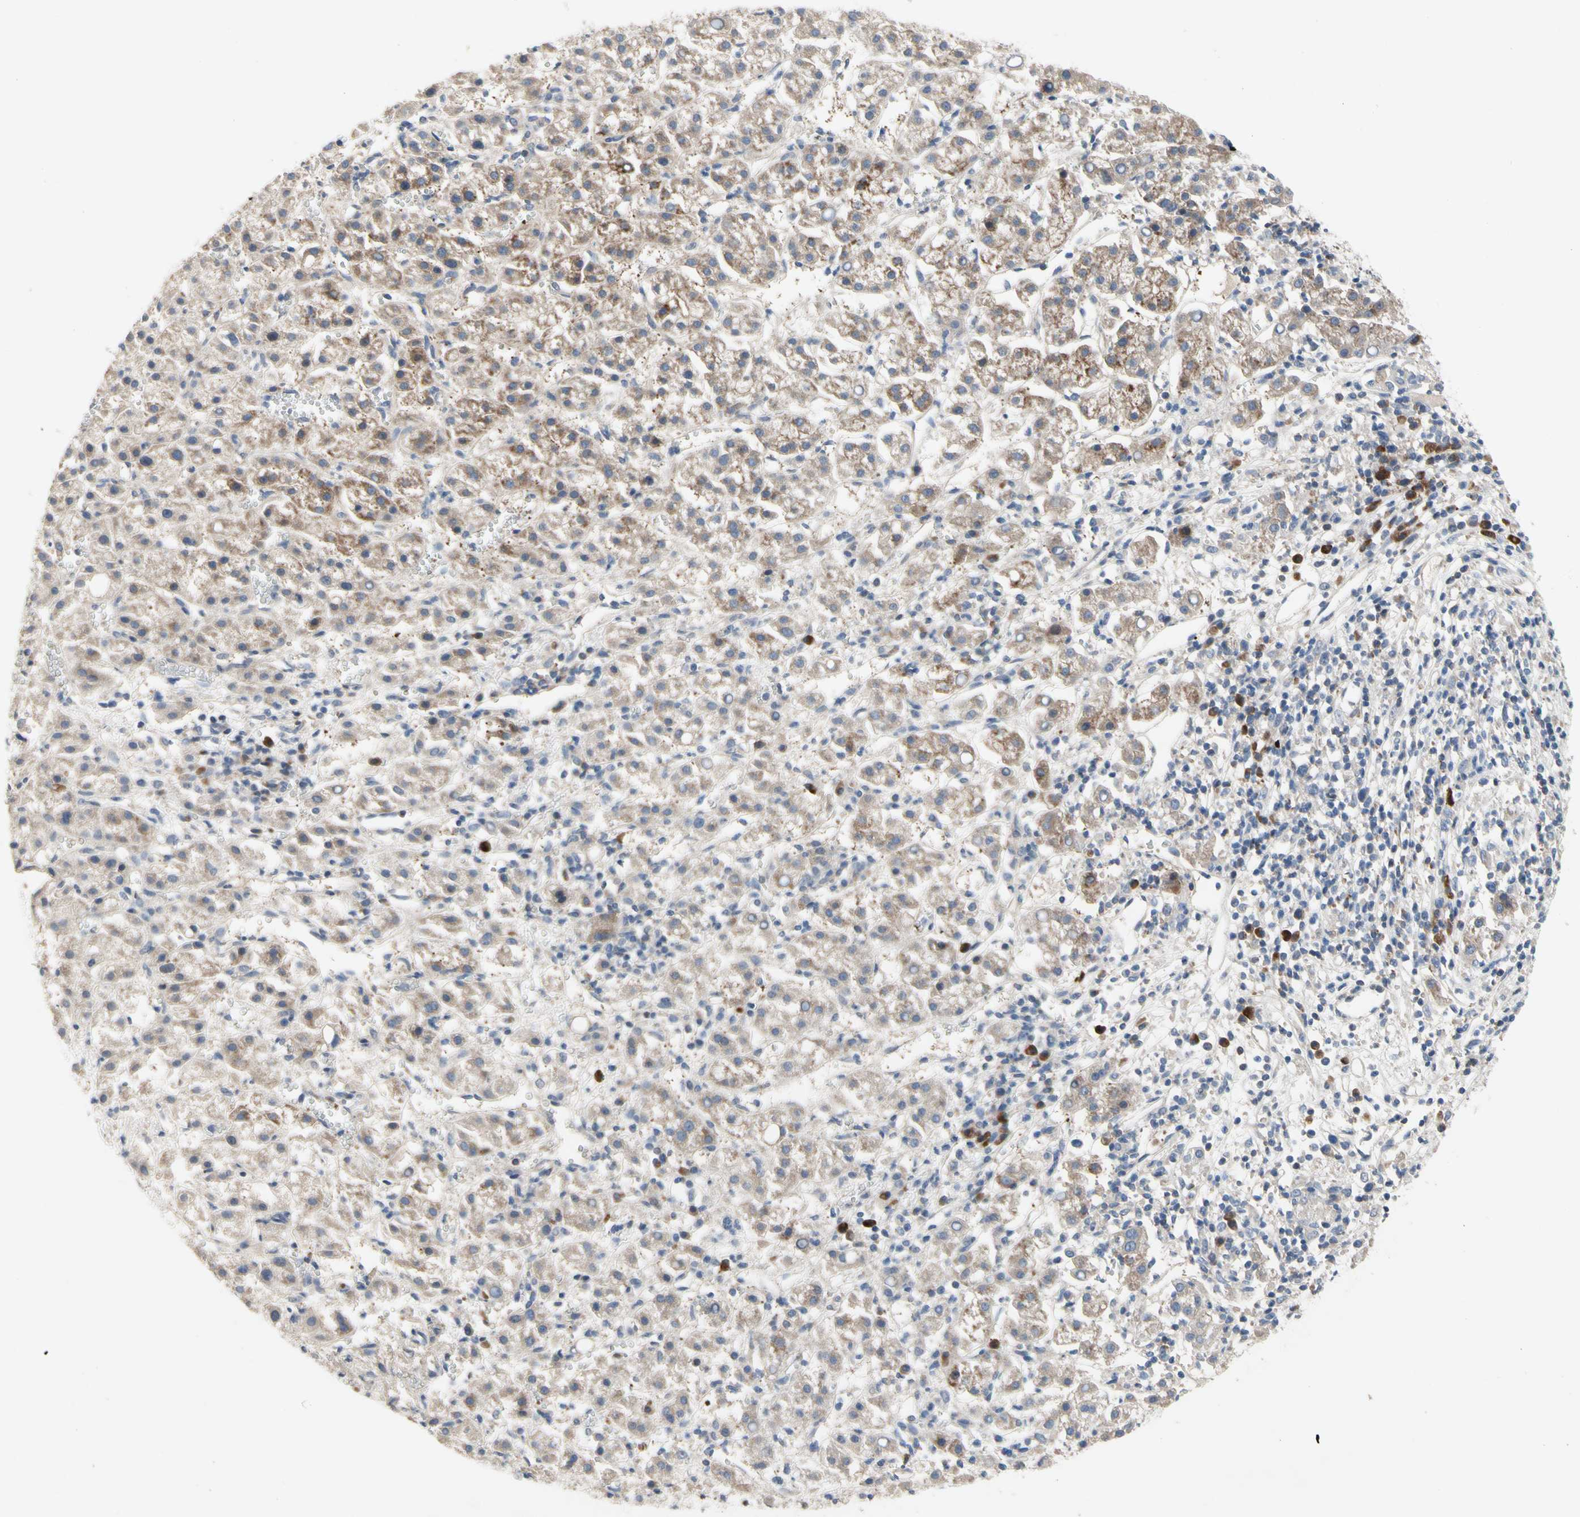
{"staining": {"intensity": "weak", "quantity": ">75%", "location": "cytoplasmic/membranous"}, "tissue": "liver cancer", "cell_type": "Tumor cells", "image_type": "cancer", "snomed": [{"axis": "morphology", "description": "Carcinoma, Hepatocellular, NOS"}, {"axis": "topography", "description": "Liver"}], "caption": "Immunohistochemistry (IHC) staining of liver hepatocellular carcinoma, which shows low levels of weak cytoplasmic/membranous staining in about >75% of tumor cells indicating weak cytoplasmic/membranous protein staining. The staining was performed using DAB (3,3'-diaminobenzidine) (brown) for protein detection and nuclei were counterstained in hematoxylin (blue).", "gene": "HMGCR", "patient": {"sex": "female", "age": 58}}